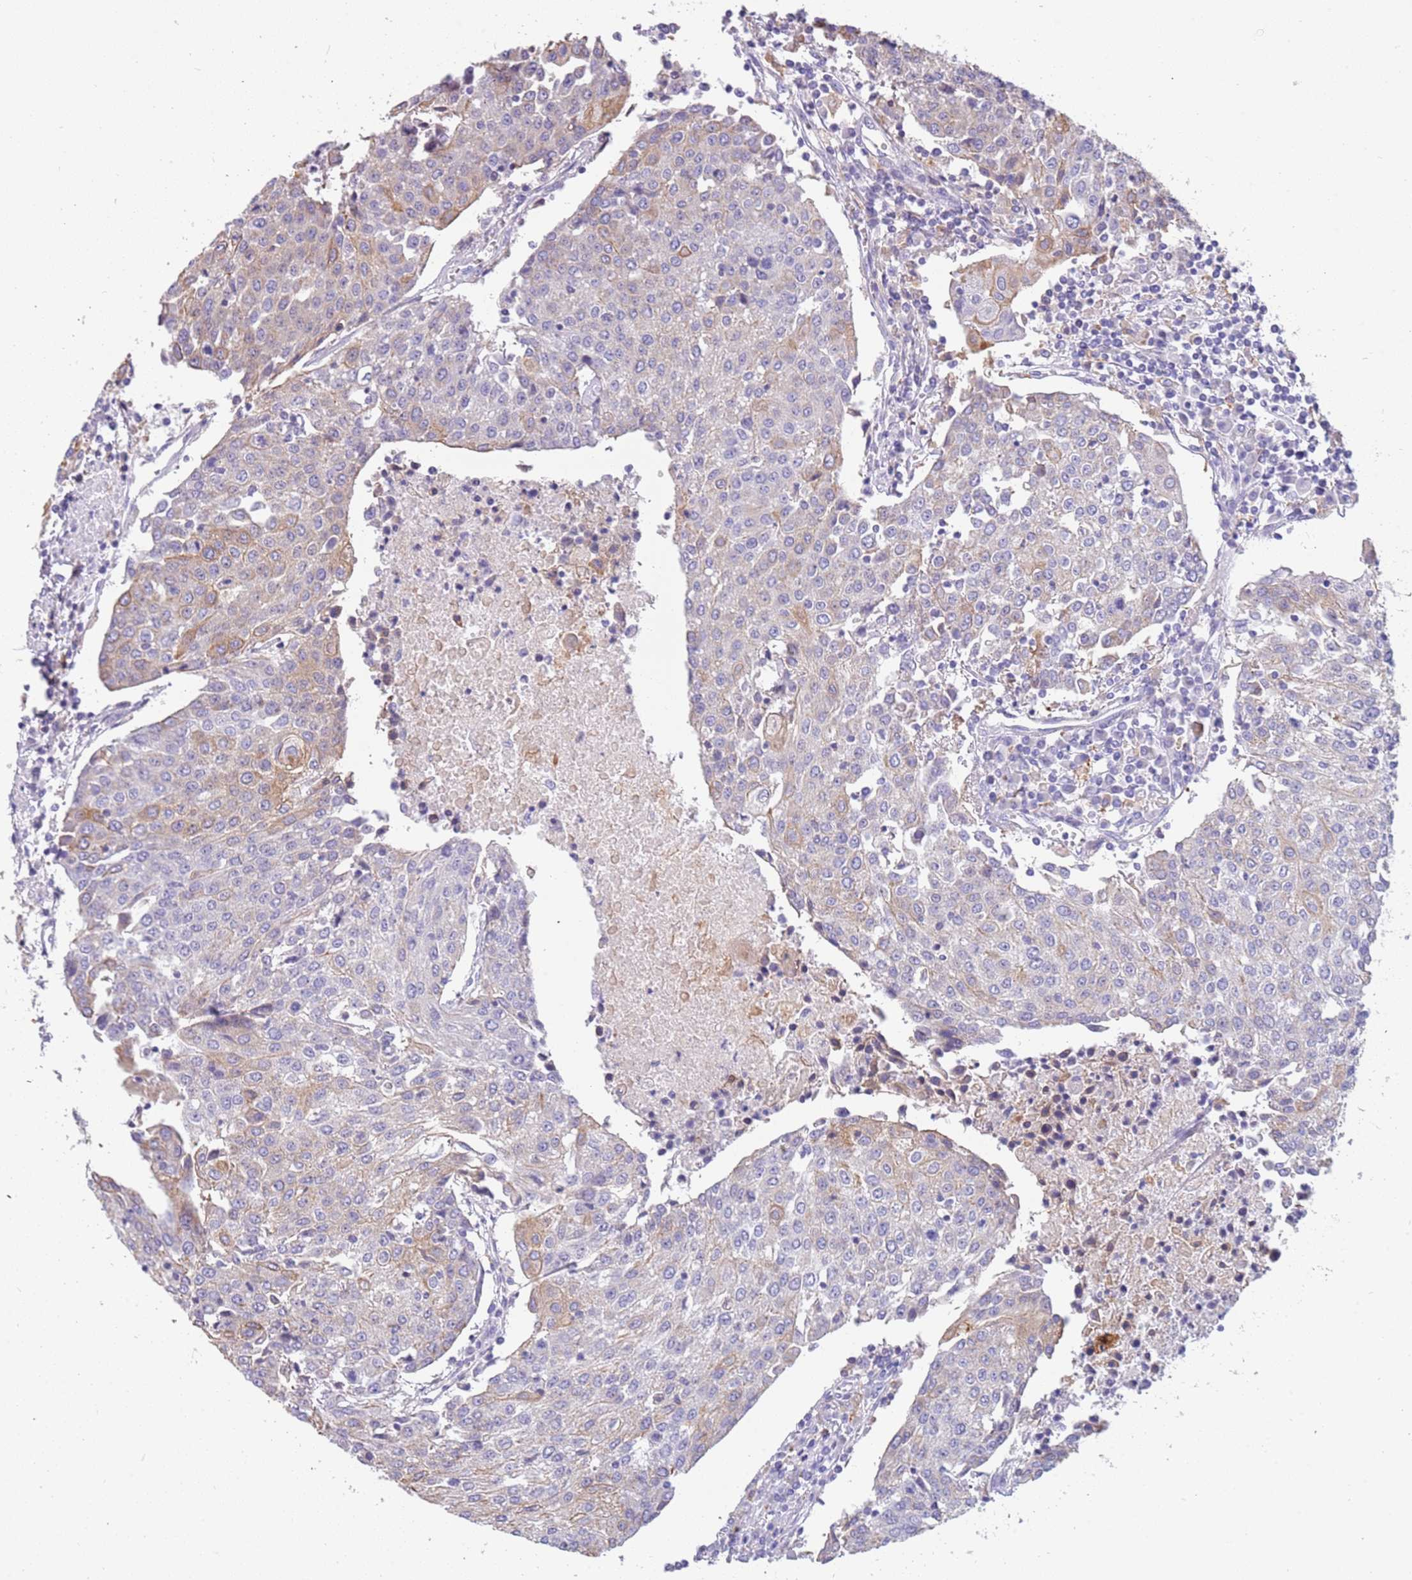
{"staining": {"intensity": "moderate", "quantity": "<25%", "location": "cytoplasmic/membranous"}, "tissue": "urothelial cancer", "cell_type": "Tumor cells", "image_type": "cancer", "snomed": [{"axis": "morphology", "description": "Urothelial carcinoma, High grade"}, {"axis": "topography", "description": "Urinary bladder"}], "caption": "The image exhibits a brown stain indicating the presence of a protein in the cytoplasmic/membranous of tumor cells in urothelial cancer. Ihc stains the protein in brown and the nuclei are stained blue.", "gene": "RHCG", "patient": {"sex": "female", "age": 85}}